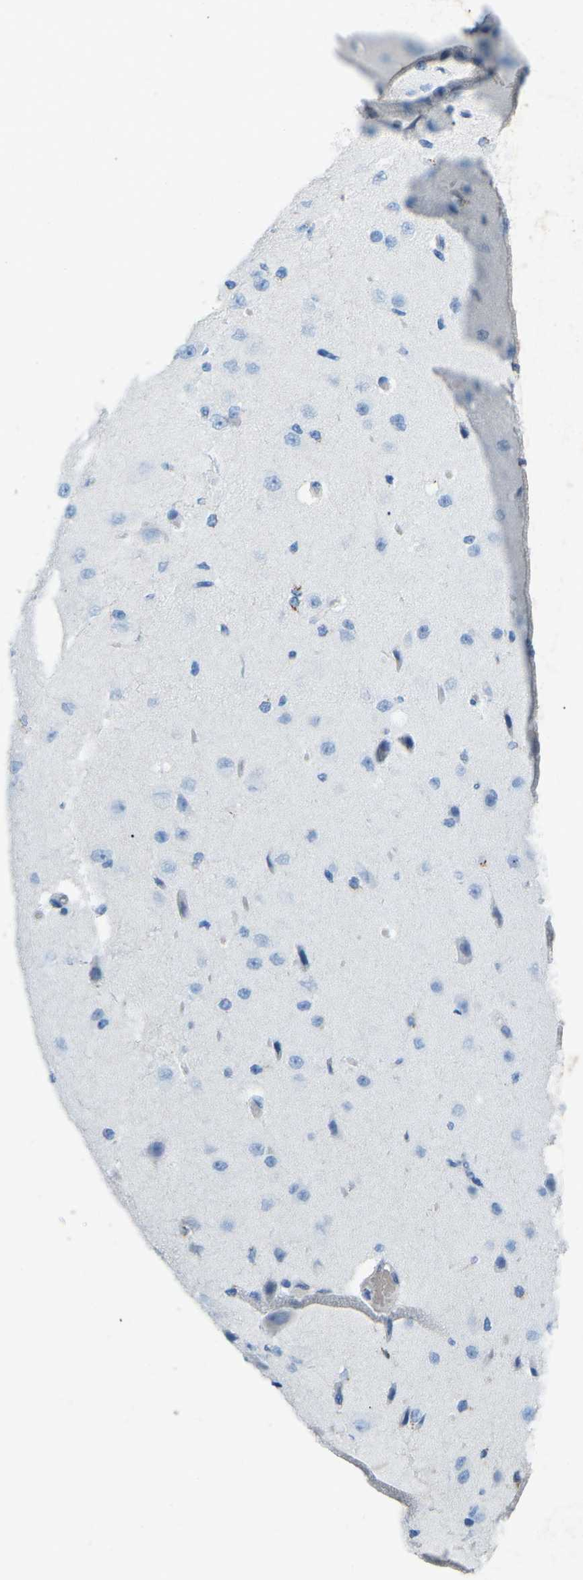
{"staining": {"intensity": "negative", "quantity": "none", "location": "none"}, "tissue": "cerebral cortex", "cell_type": "Endothelial cells", "image_type": "normal", "snomed": [{"axis": "morphology", "description": "Normal tissue, NOS"}, {"axis": "morphology", "description": "Developmental malformation"}, {"axis": "topography", "description": "Cerebral cortex"}], "caption": "Cerebral cortex was stained to show a protein in brown. There is no significant staining in endothelial cells. (IHC, brightfield microscopy, high magnification).", "gene": "CTAGE1", "patient": {"sex": "female", "age": 30}}